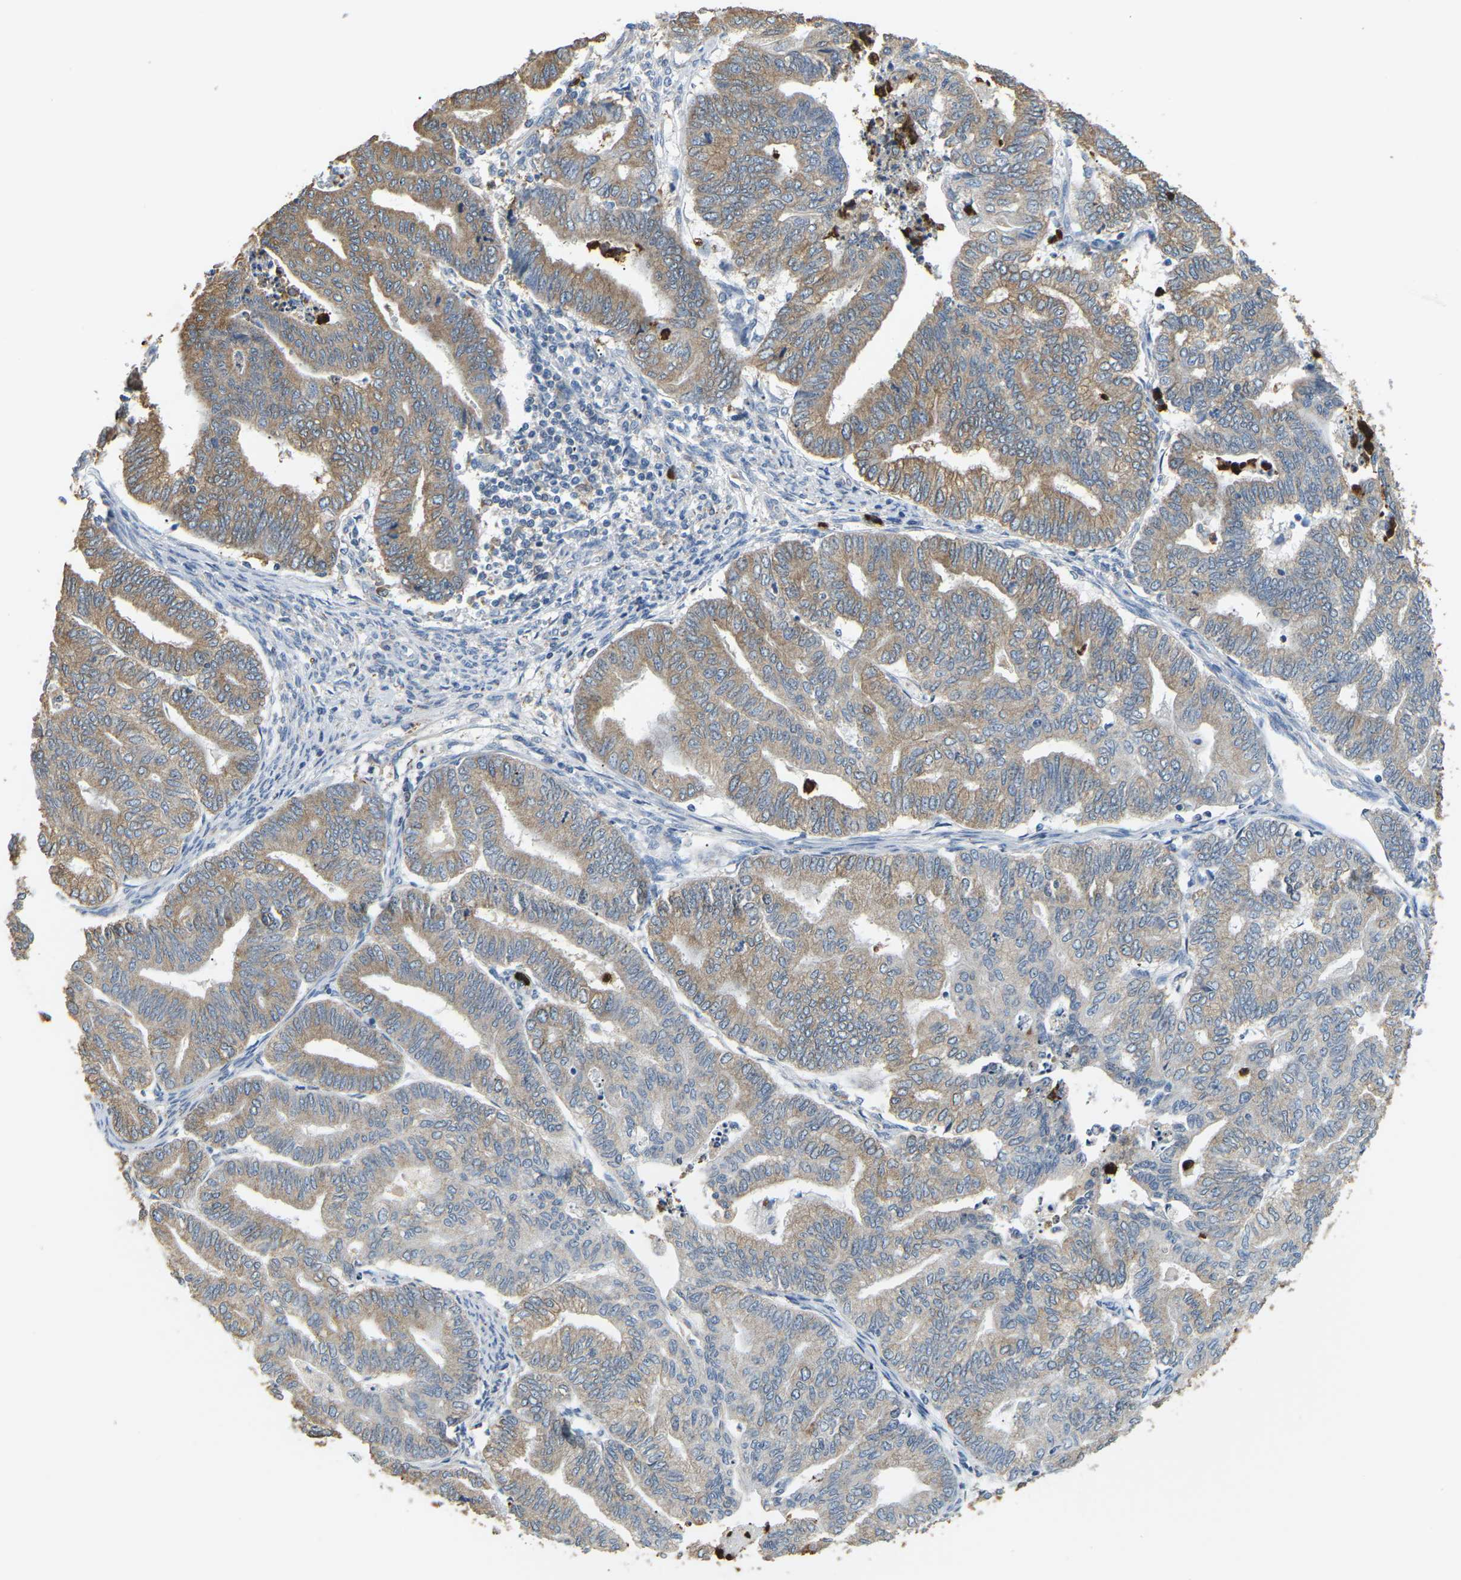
{"staining": {"intensity": "moderate", "quantity": ">75%", "location": "cytoplasmic/membranous"}, "tissue": "endometrial cancer", "cell_type": "Tumor cells", "image_type": "cancer", "snomed": [{"axis": "morphology", "description": "Adenocarcinoma, NOS"}, {"axis": "topography", "description": "Endometrium"}], "caption": "A medium amount of moderate cytoplasmic/membranous staining is present in about >75% of tumor cells in endometrial adenocarcinoma tissue.", "gene": "ADM", "patient": {"sex": "female", "age": 79}}